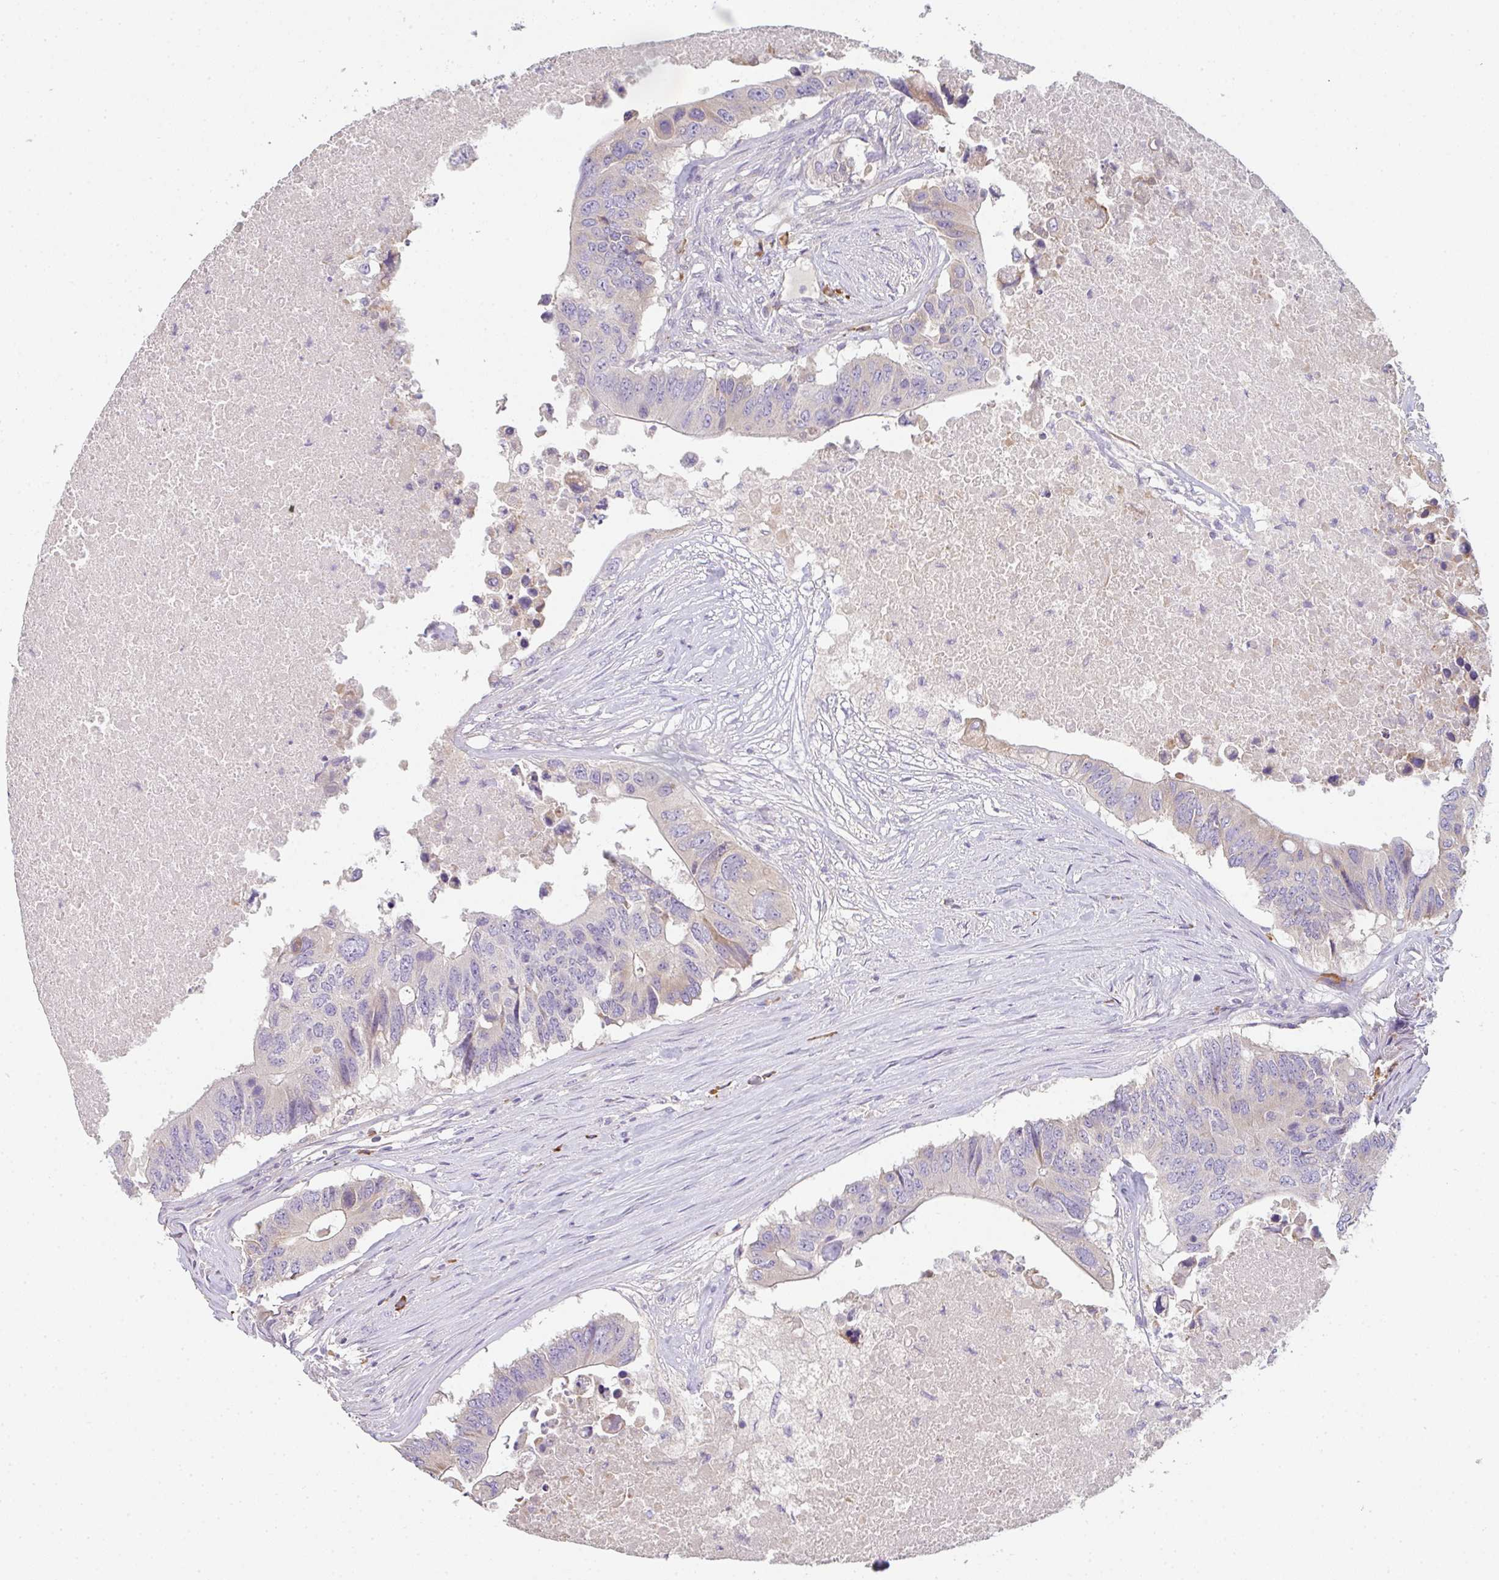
{"staining": {"intensity": "moderate", "quantity": "<25%", "location": "cytoplasmic/membranous"}, "tissue": "colorectal cancer", "cell_type": "Tumor cells", "image_type": "cancer", "snomed": [{"axis": "morphology", "description": "Adenocarcinoma, NOS"}, {"axis": "topography", "description": "Colon"}], "caption": "The immunohistochemical stain shows moderate cytoplasmic/membranous positivity in tumor cells of adenocarcinoma (colorectal) tissue. (DAB (3,3'-diaminobenzidine) = brown stain, brightfield microscopy at high magnification).", "gene": "ZNF215", "patient": {"sex": "male", "age": 71}}